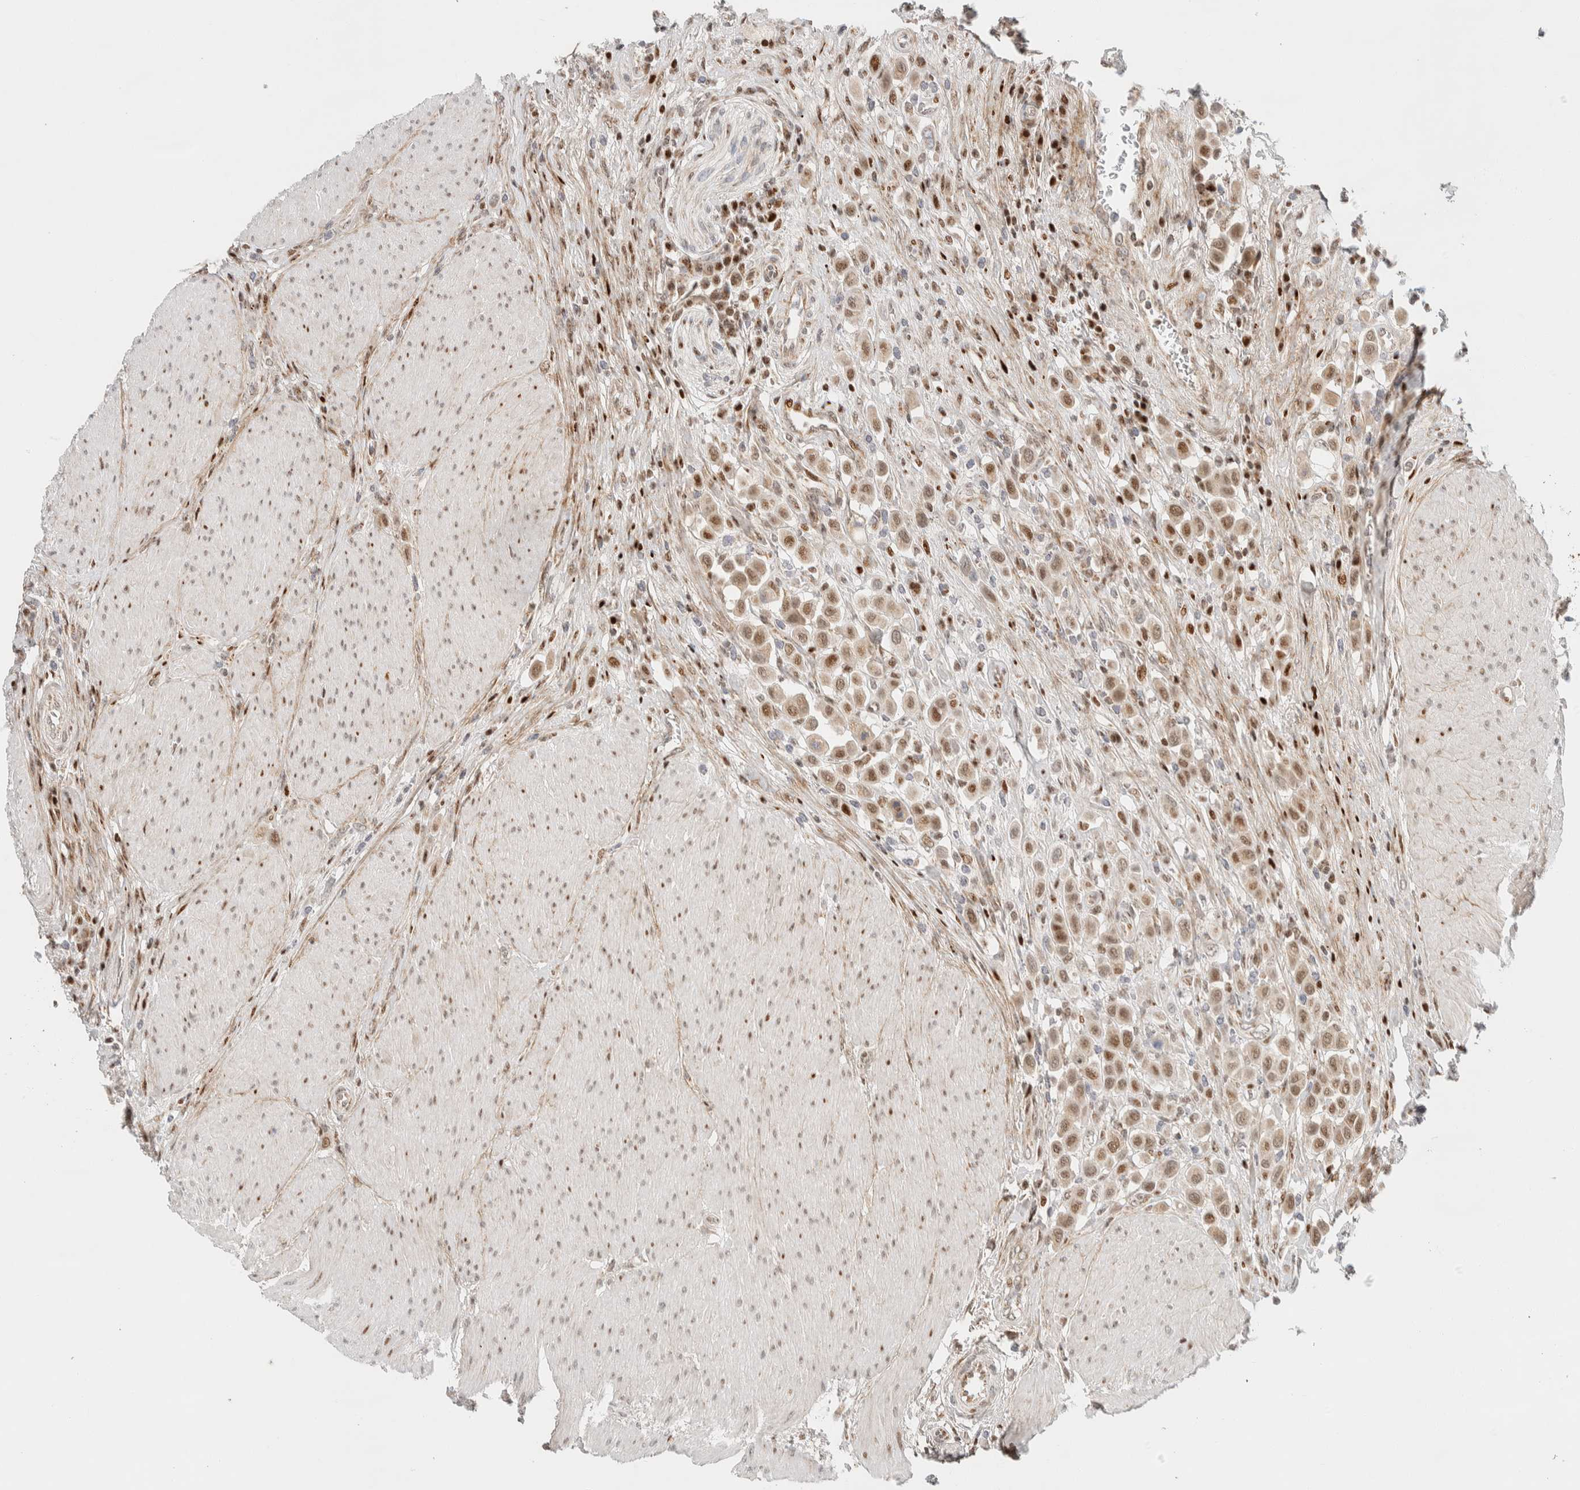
{"staining": {"intensity": "moderate", "quantity": ">75%", "location": "nuclear"}, "tissue": "urothelial cancer", "cell_type": "Tumor cells", "image_type": "cancer", "snomed": [{"axis": "morphology", "description": "Urothelial carcinoma, High grade"}, {"axis": "topography", "description": "Urinary bladder"}], "caption": "High-magnification brightfield microscopy of urothelial carcinoma (high-grade) stained with DAB (3,3'-diaminobenzidine) (brown) and counterstained with hematoxylin (blue). tumor cells exhibit moderate nuclear staining is present in approximately>75% of cells.", "gene": "TSPAN32", "patient": {"sex": "male", "age": 50}}